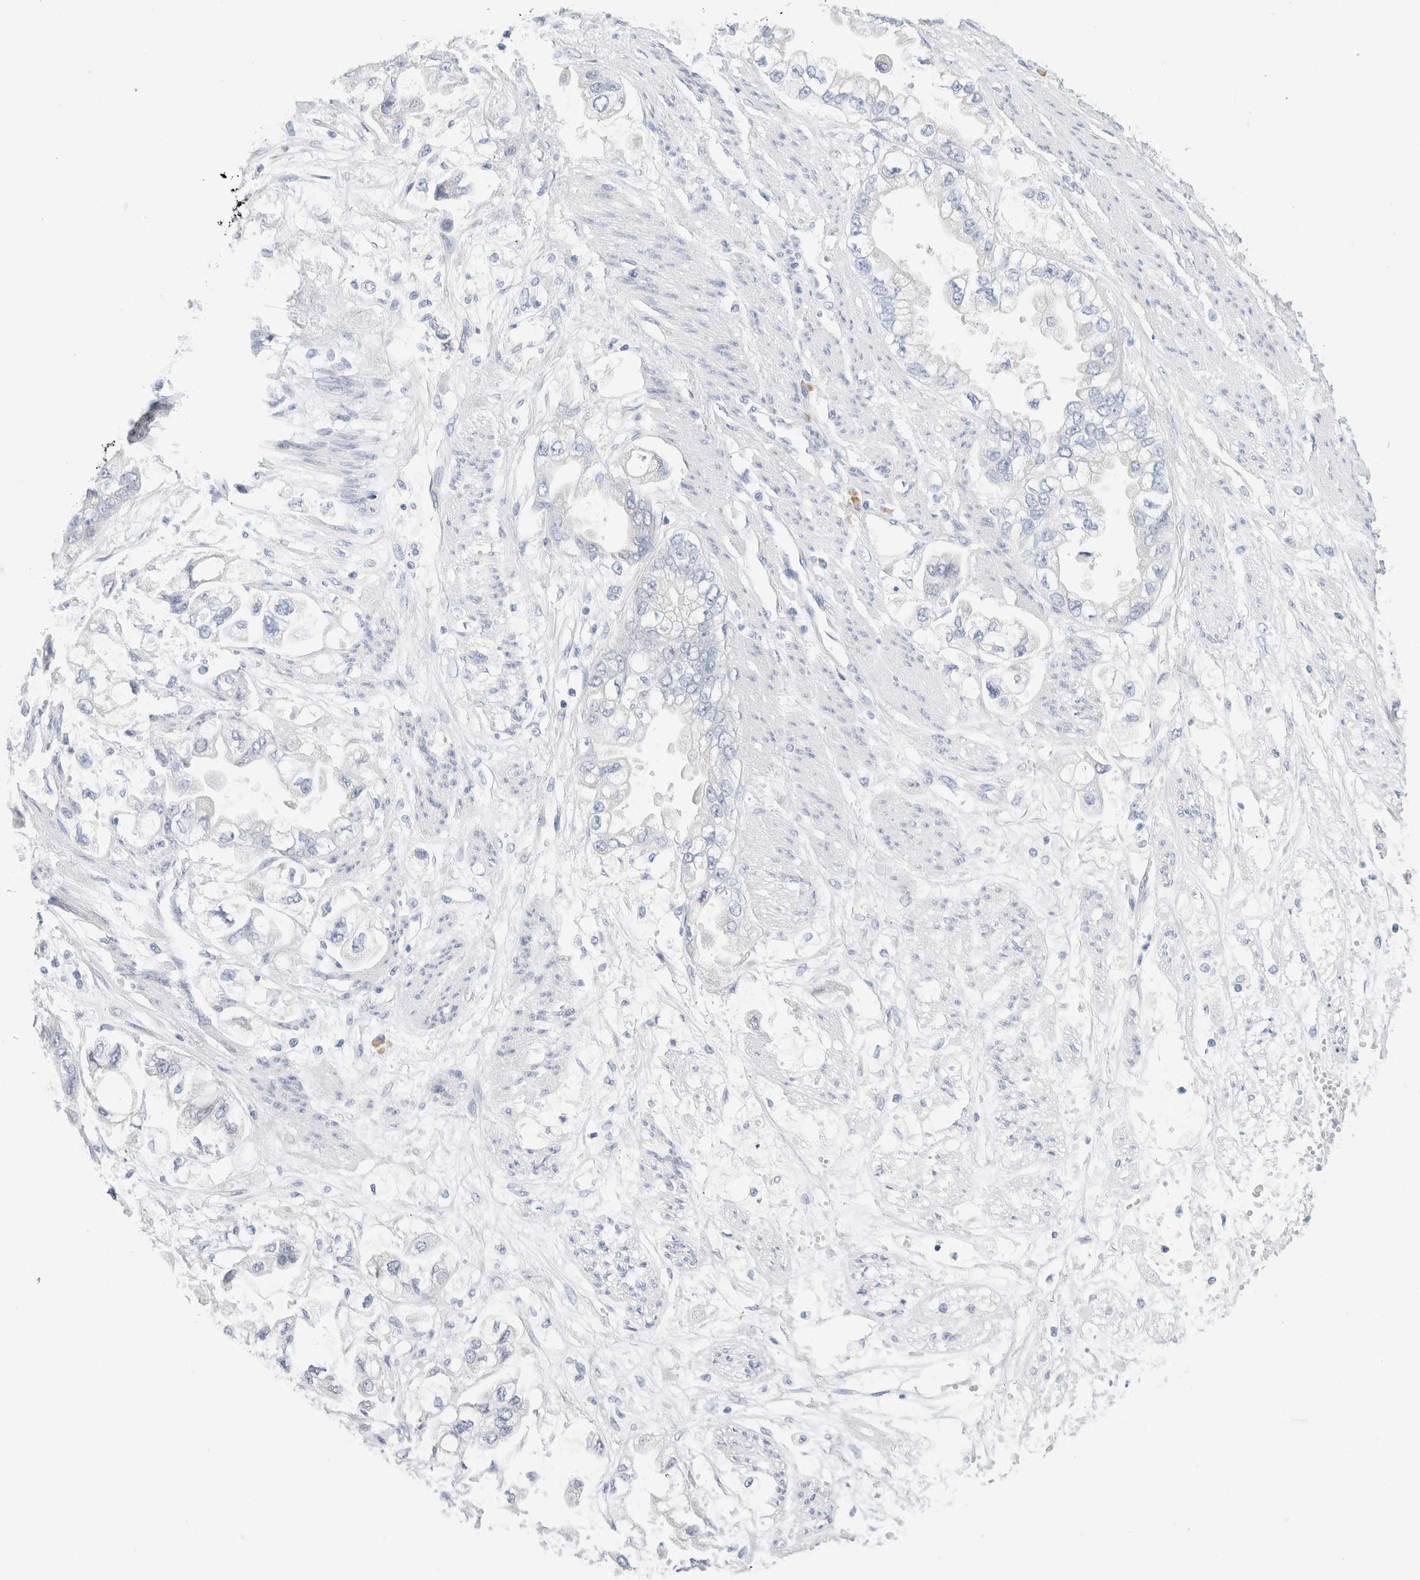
{"staining": {"intensity": "negative", "quantity": "none", "location": "none"}, "tissue": "stomach cancer", "cell_type": "Tumor cells", "image_type": "cancer", "snomed": [{"axis": "morphology", "description": "Adenocarcinoma, NOS"}, {"axis": "topography", "description": "Stomach"}], "caption": "Tumor cells are negative for brown protein staining in adenocarcinoma (stomach).", "gene": "GADD45G", "patient": {"sex": "male", "age": 62}}